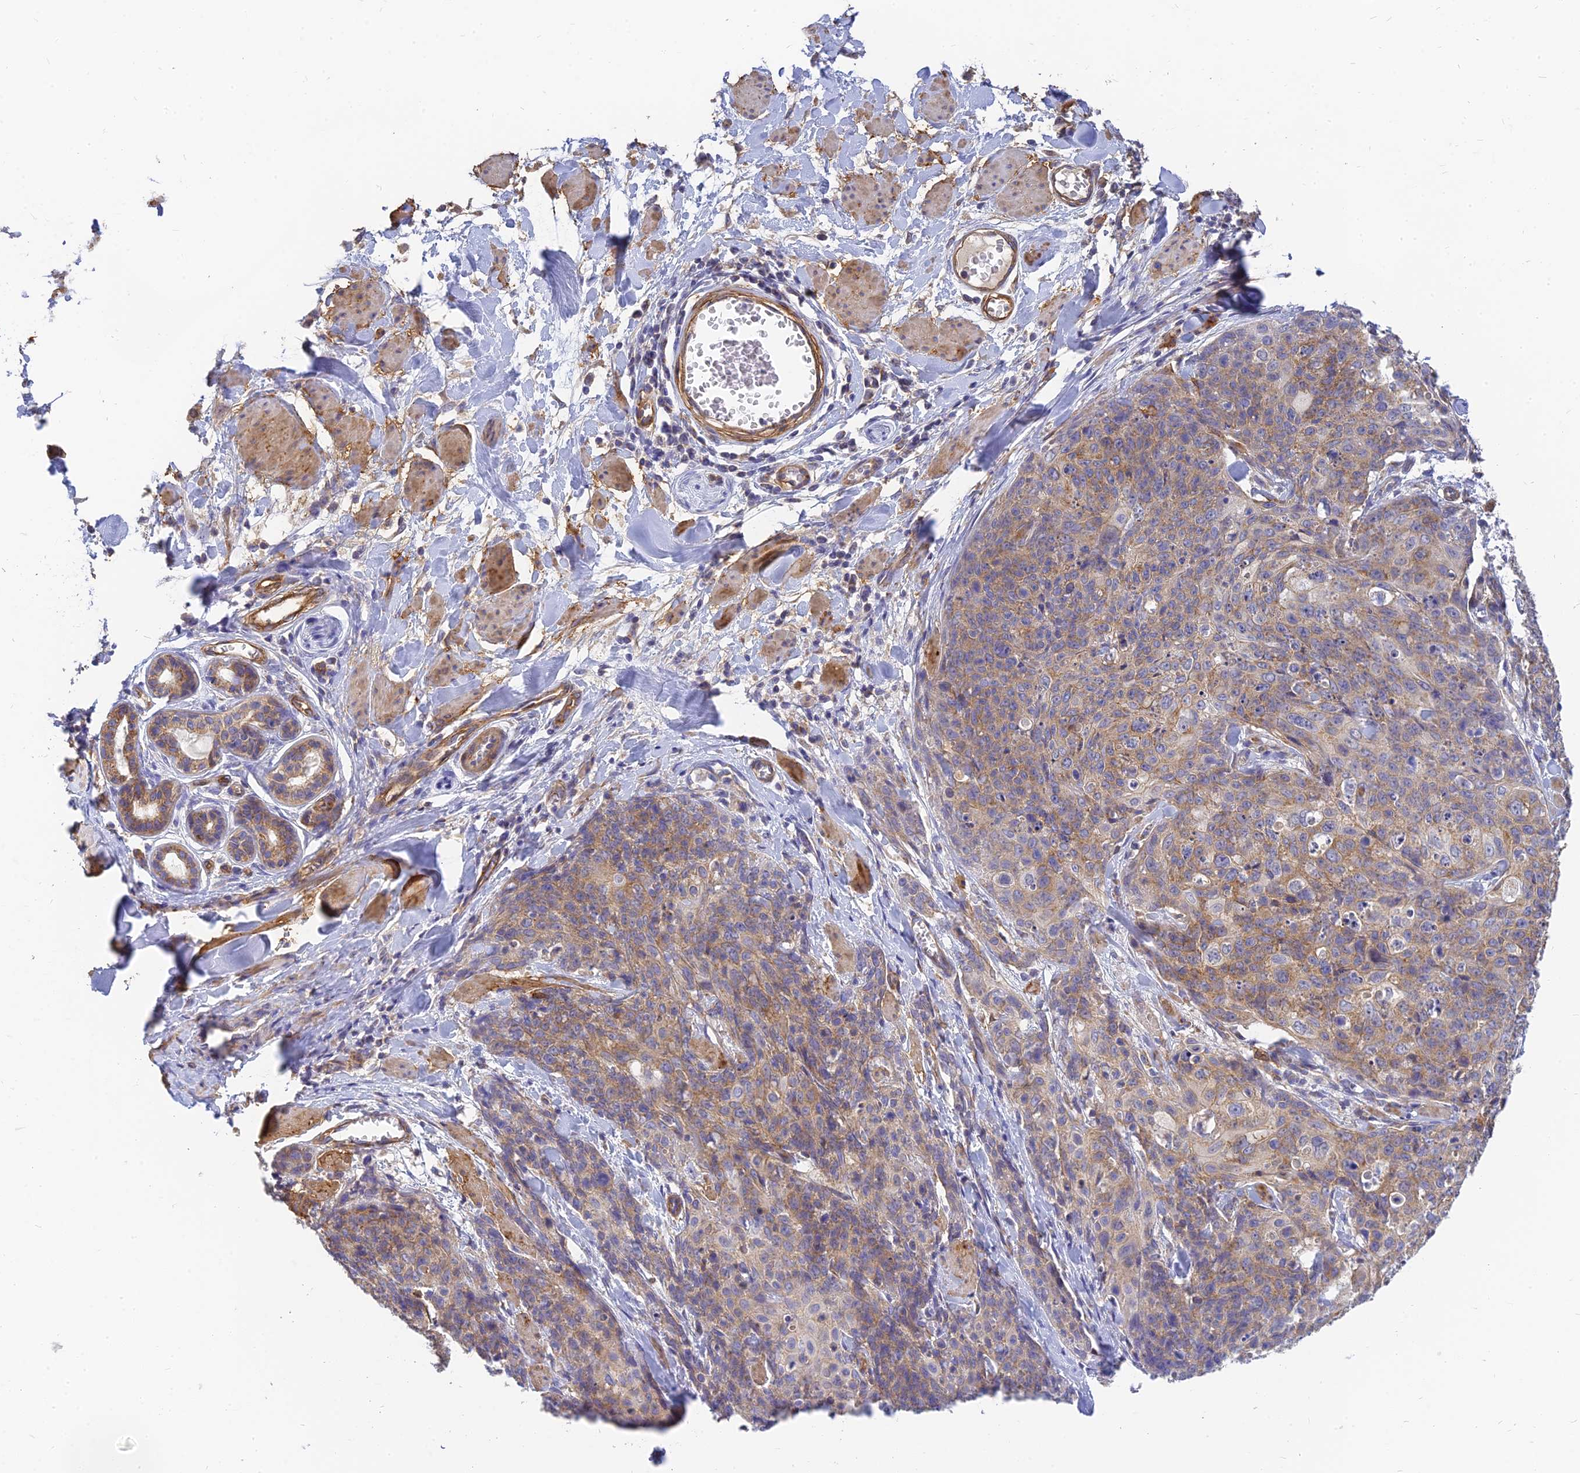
{"staining": {"intensity": "moderate", "quantity": ">75%", "location": "cytoplasmic/membranous"}, "tissue": "skin cancer", "cell_type": "Tumor cells", "image_type": "cancer", "snomed": [{"axis": "morphology", "description": "Squamous cell carcinoma, NOS"}, {"axis": "topography", "description": "Skin"}, {"axis": "topography", "description": "Vulva"}], "caption": "The image shows a brown stain indicating the presence of a protein in the cytoplasmic/membranous of tumor cells in squamous cell carcinoma (skin). The protein of interest is shown in brown color, while the nuclei are stained blue.", "gene": "MRPL15", "patient": {"sex": "female", "age": 85}}